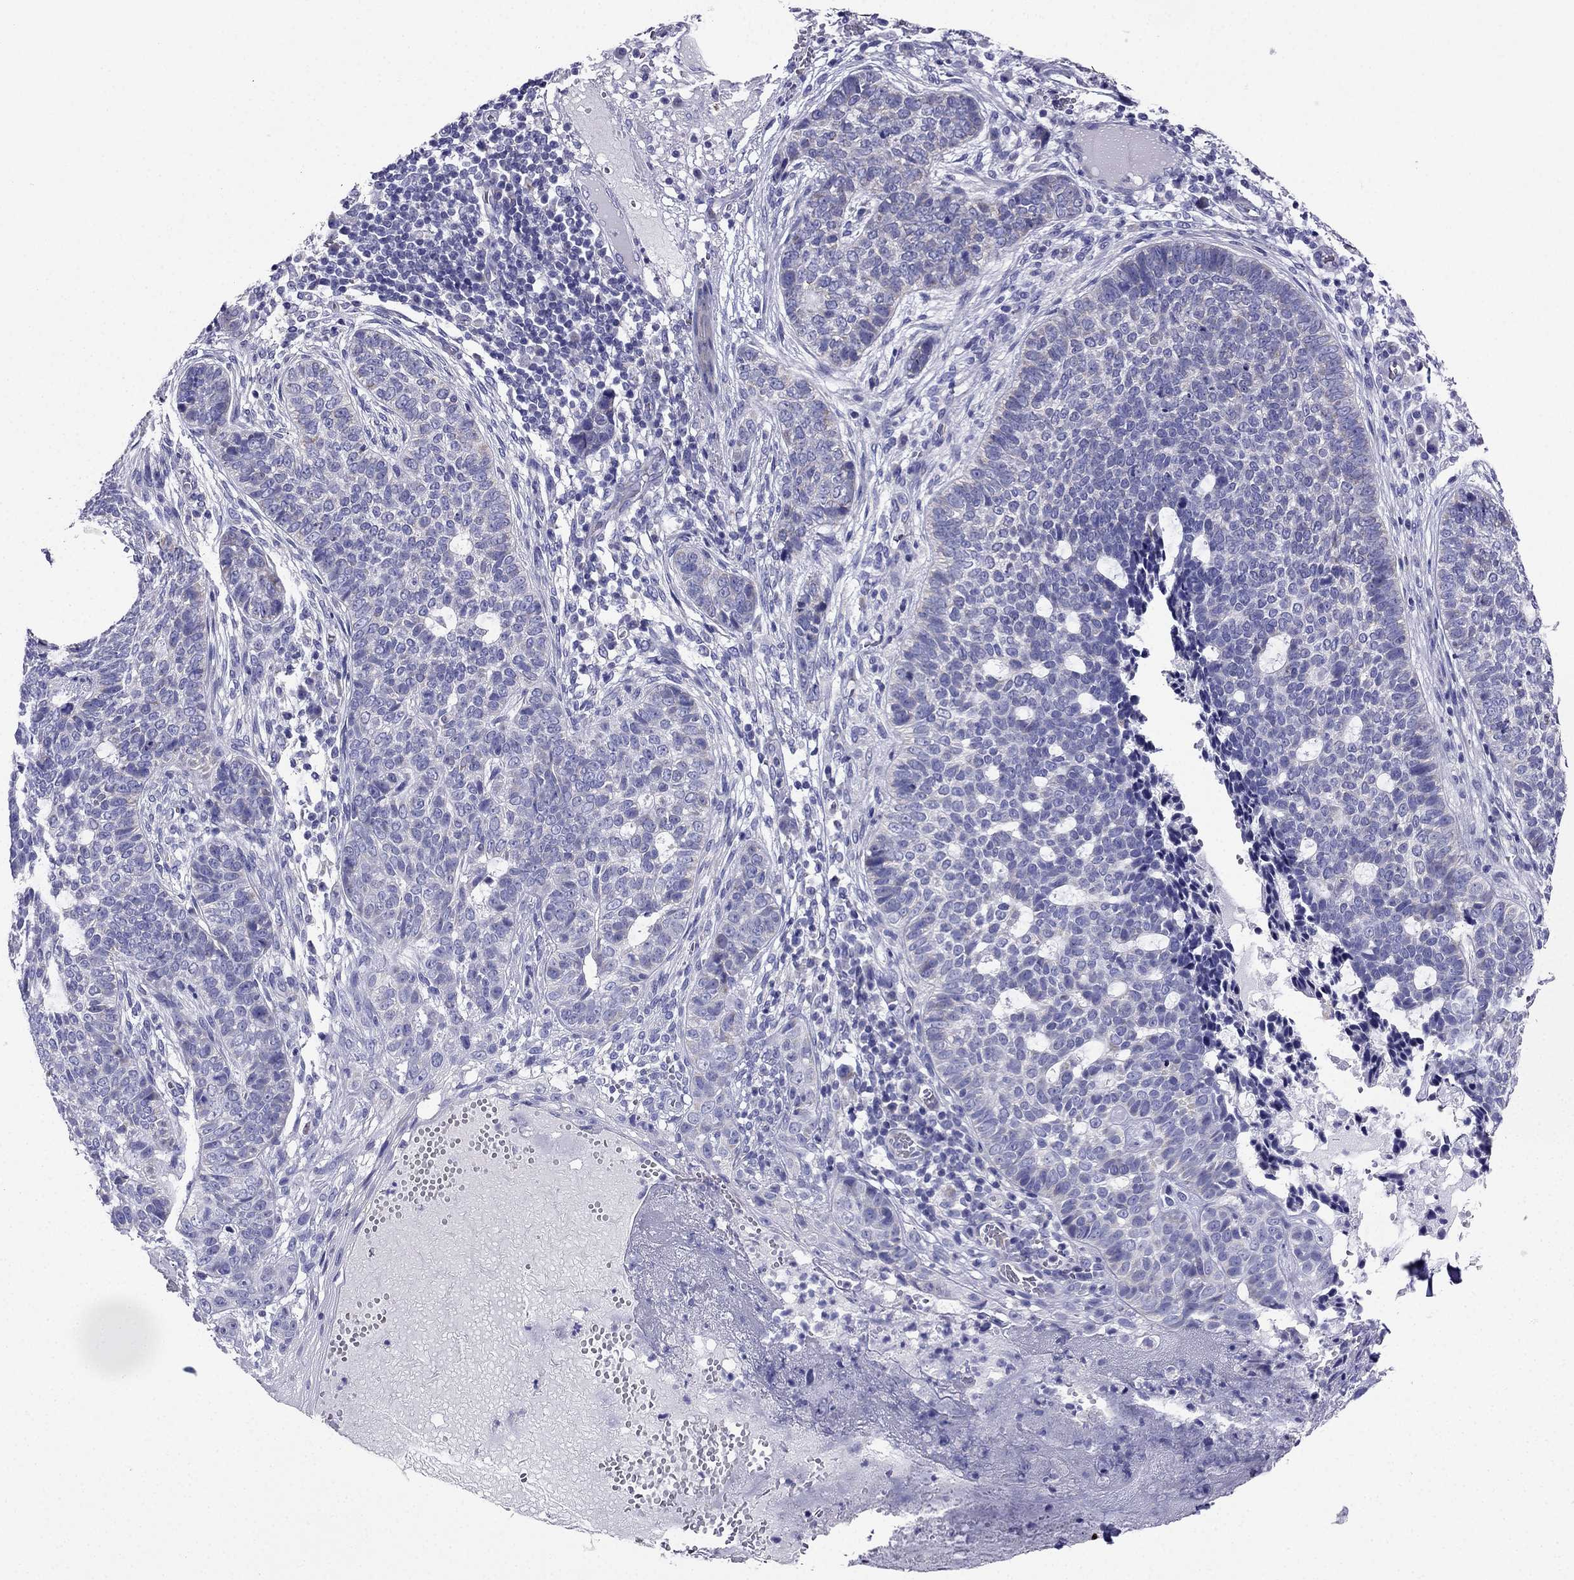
{"staining": {"intensity": "negative", "quantity": "none", "location": "none"}, "tissue": "skin cancer", "cell_type": "Tumor cells", "image_type": "cancer", "snomed": [{"axis": "morphology", "description": "Basal cell carcinoma"}, {"axis": "topography", "description": "Skin"}], "caption": "This is an IHC photomicrograph of human skin basal cell carcinoma. There is no expression in tumor cells.", "gene": "KIF5A", "patient": {"sex": "female", "age": 69}}